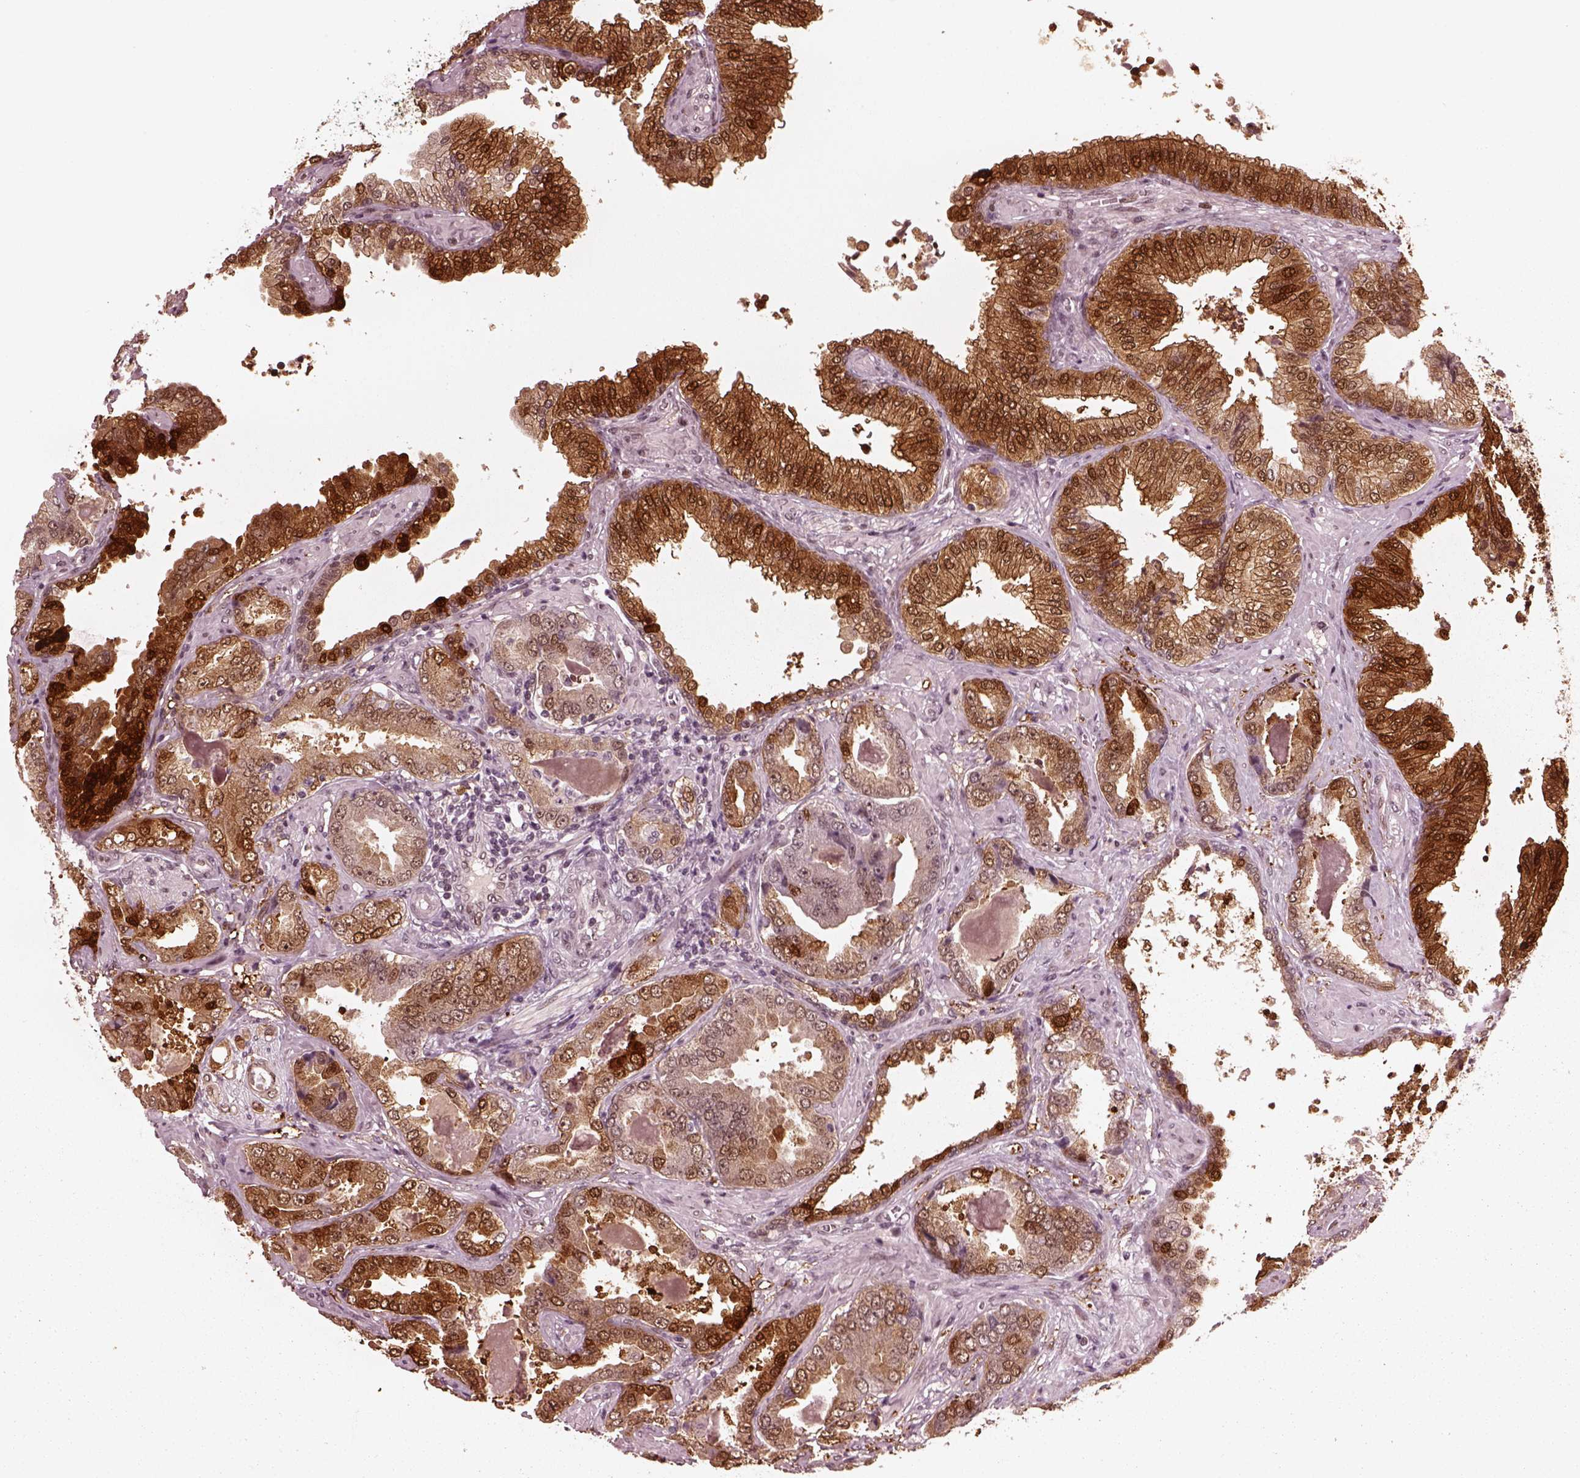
{"staining": {"intensity": "moderate", "quantity": "25%-75%", "location": "cytoplasmic/membranous,nuclear"}, "tissue": "prostate cancer", "cell_type": "Tumor cells", "image_type": "cancer", "snomed": [{"axis": "morphology", "description": "Adenocarcinoma, NOS"}, {"axis": "topography", "description": "Prostate"}], "caption": "Prostate adenocarcinoma tissue demonstrates moderate cytoplasmic/membranous and nuclear positivity in about 25%-75% of tumor cells, visualized by immunohistochemistry.", "gene": "TRIB3", "patient": {"sex": "male", "age": 64}}